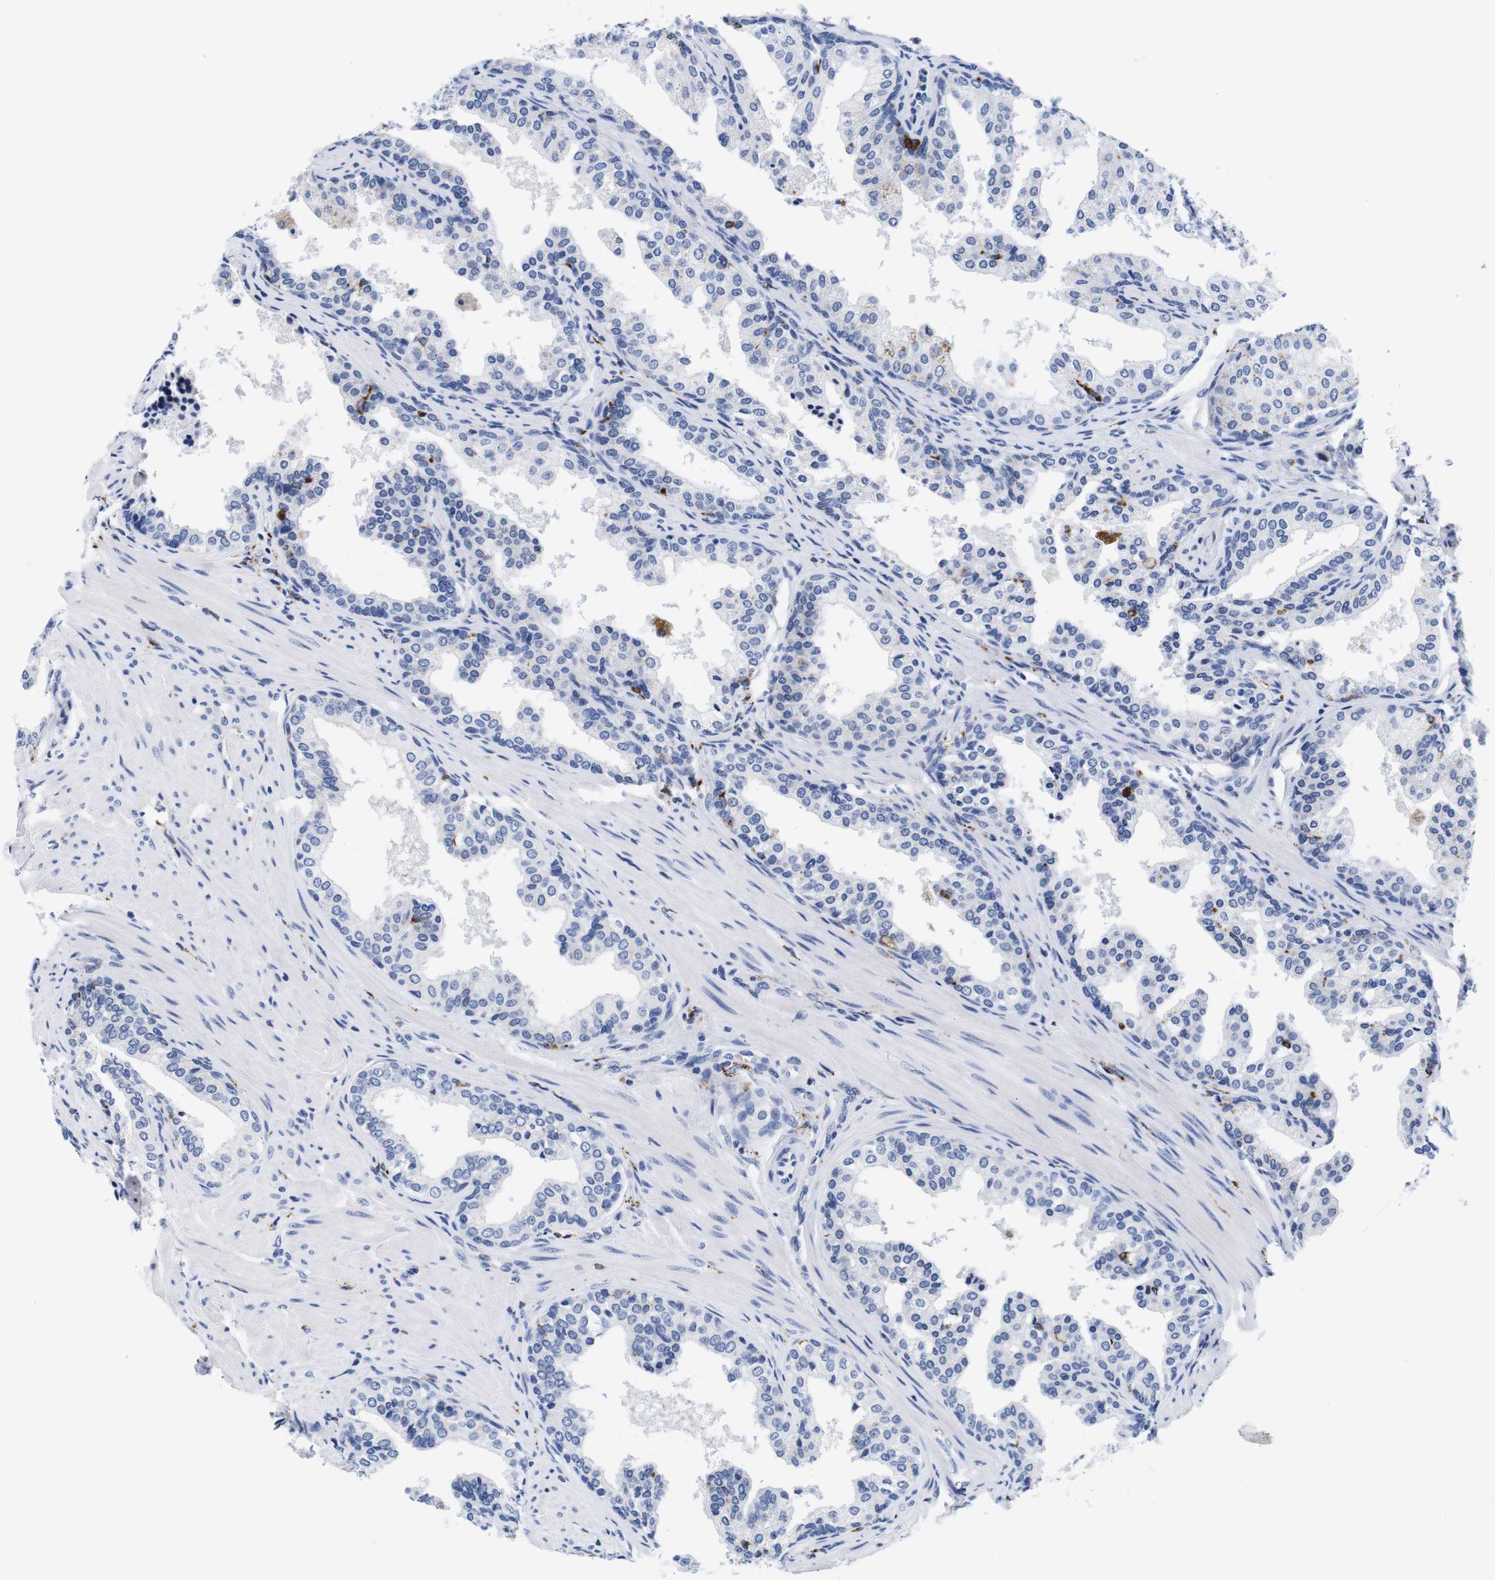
{"staining": {"intensity": "negative", "quantity": "none", "location": "none"}, "tissue": "prostate cancer", "cell_type": "Tumor cells", "image_type": "cancer", "snomed": [{"axis": "morphology", "description": "Adenocarcinoma, Low grade"}, {"axis": "topography", "description": "Prostate"}], "caption": "Immunohistochemistry (IHC) image of prostate adenocarcinoma (low-grade) stained for a protein (brown), which exhibits no staining in tumor cells.", "gene": "HLA-DMB", "patient": {"sex": "male", "age": 60}}